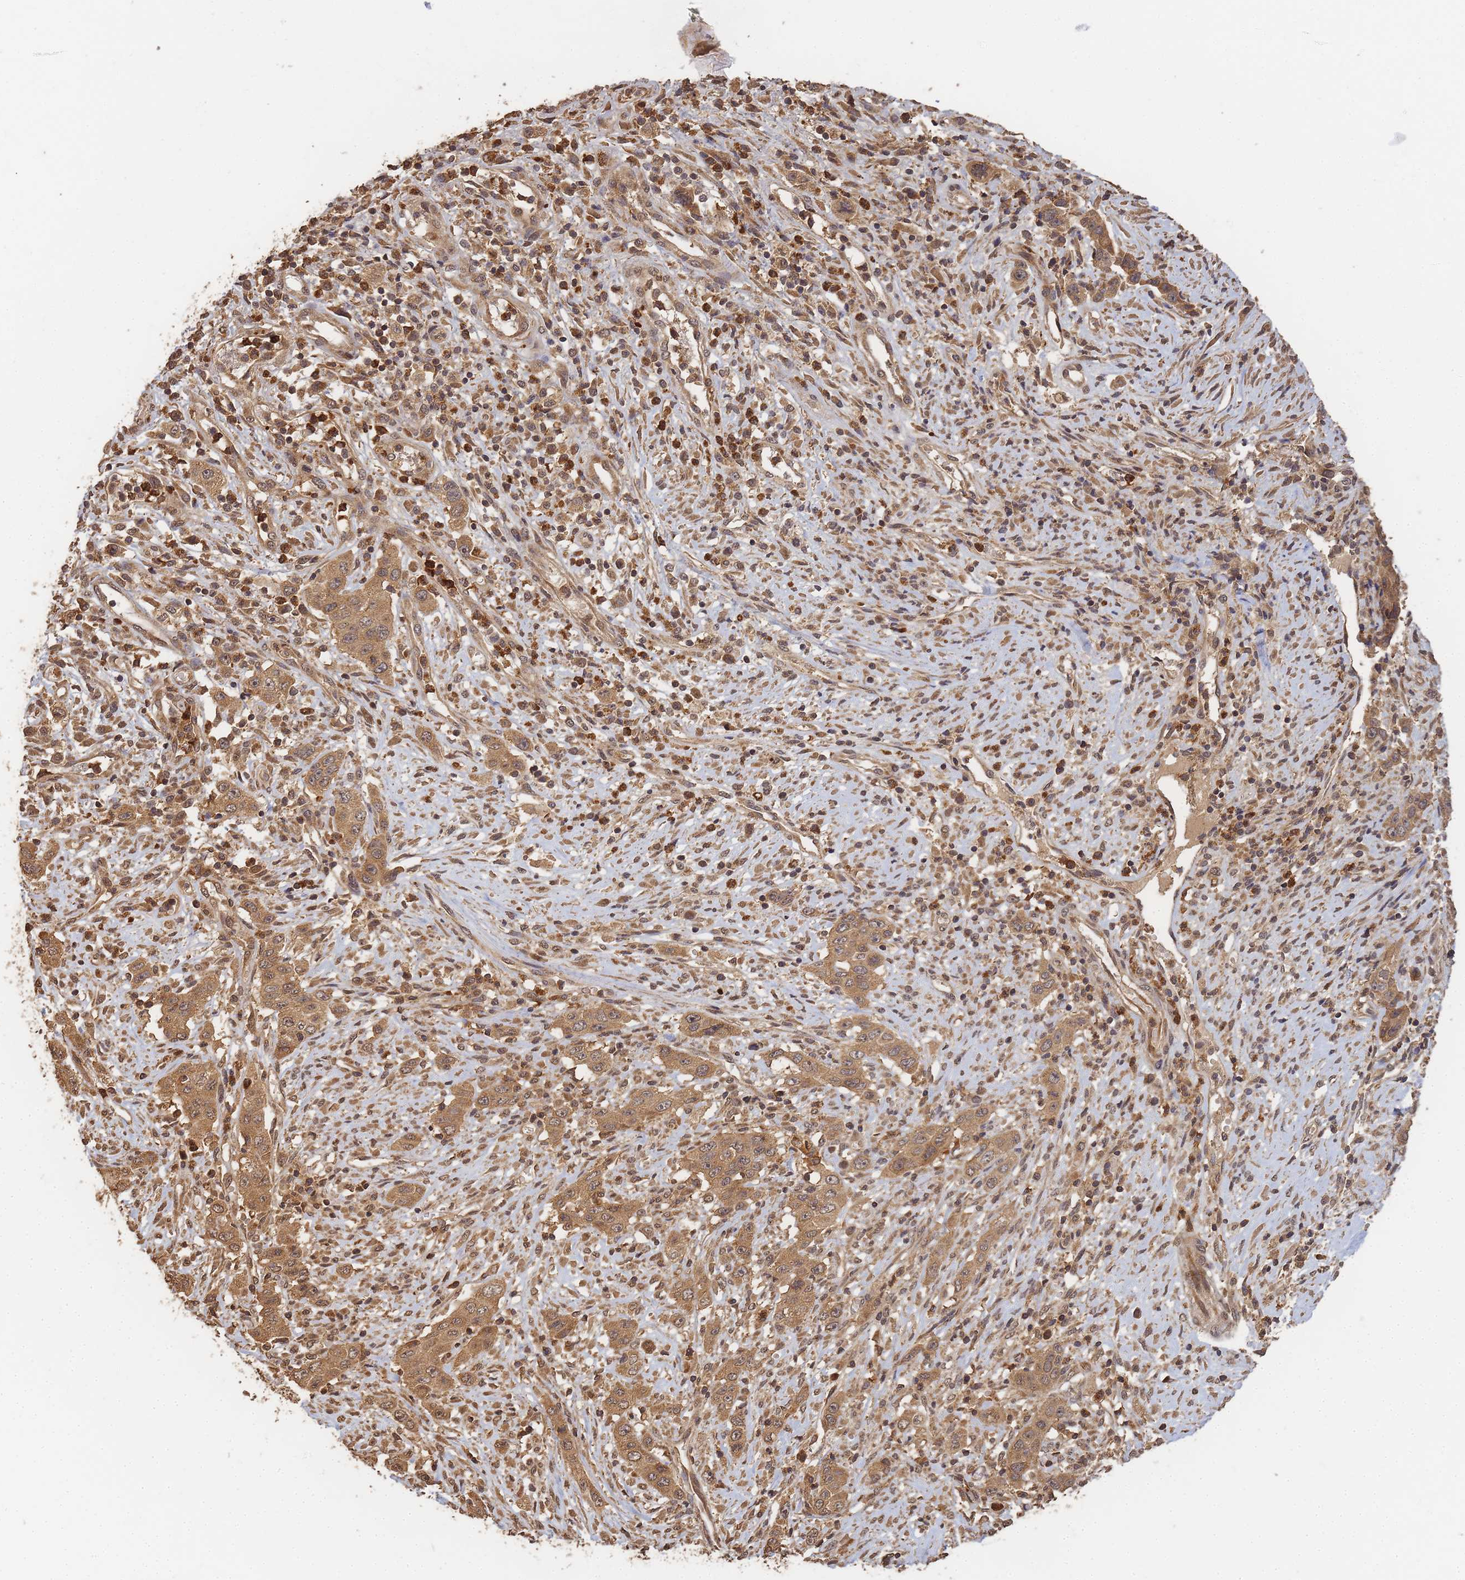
{"staining": {"intensity": "moderate", "quantity": ">75%", "location": "cytoplasmic/membranous,nuclear"}, "tissue": "stomach cancer", "cell_type": "Tumor cells", "image_type": "cancer", "snomed": [{"axis": "morphology", "description": "Adenocarcinoma, NOS"}, {"axis": "topography", "description": "Stomach, upper"}], "caption": "Human stomach cancer stained with a protein marker reveals moderate staining in tumor cells.", "gene": "ALKBH1", "patient": {"sex": "male", "age": 62}}